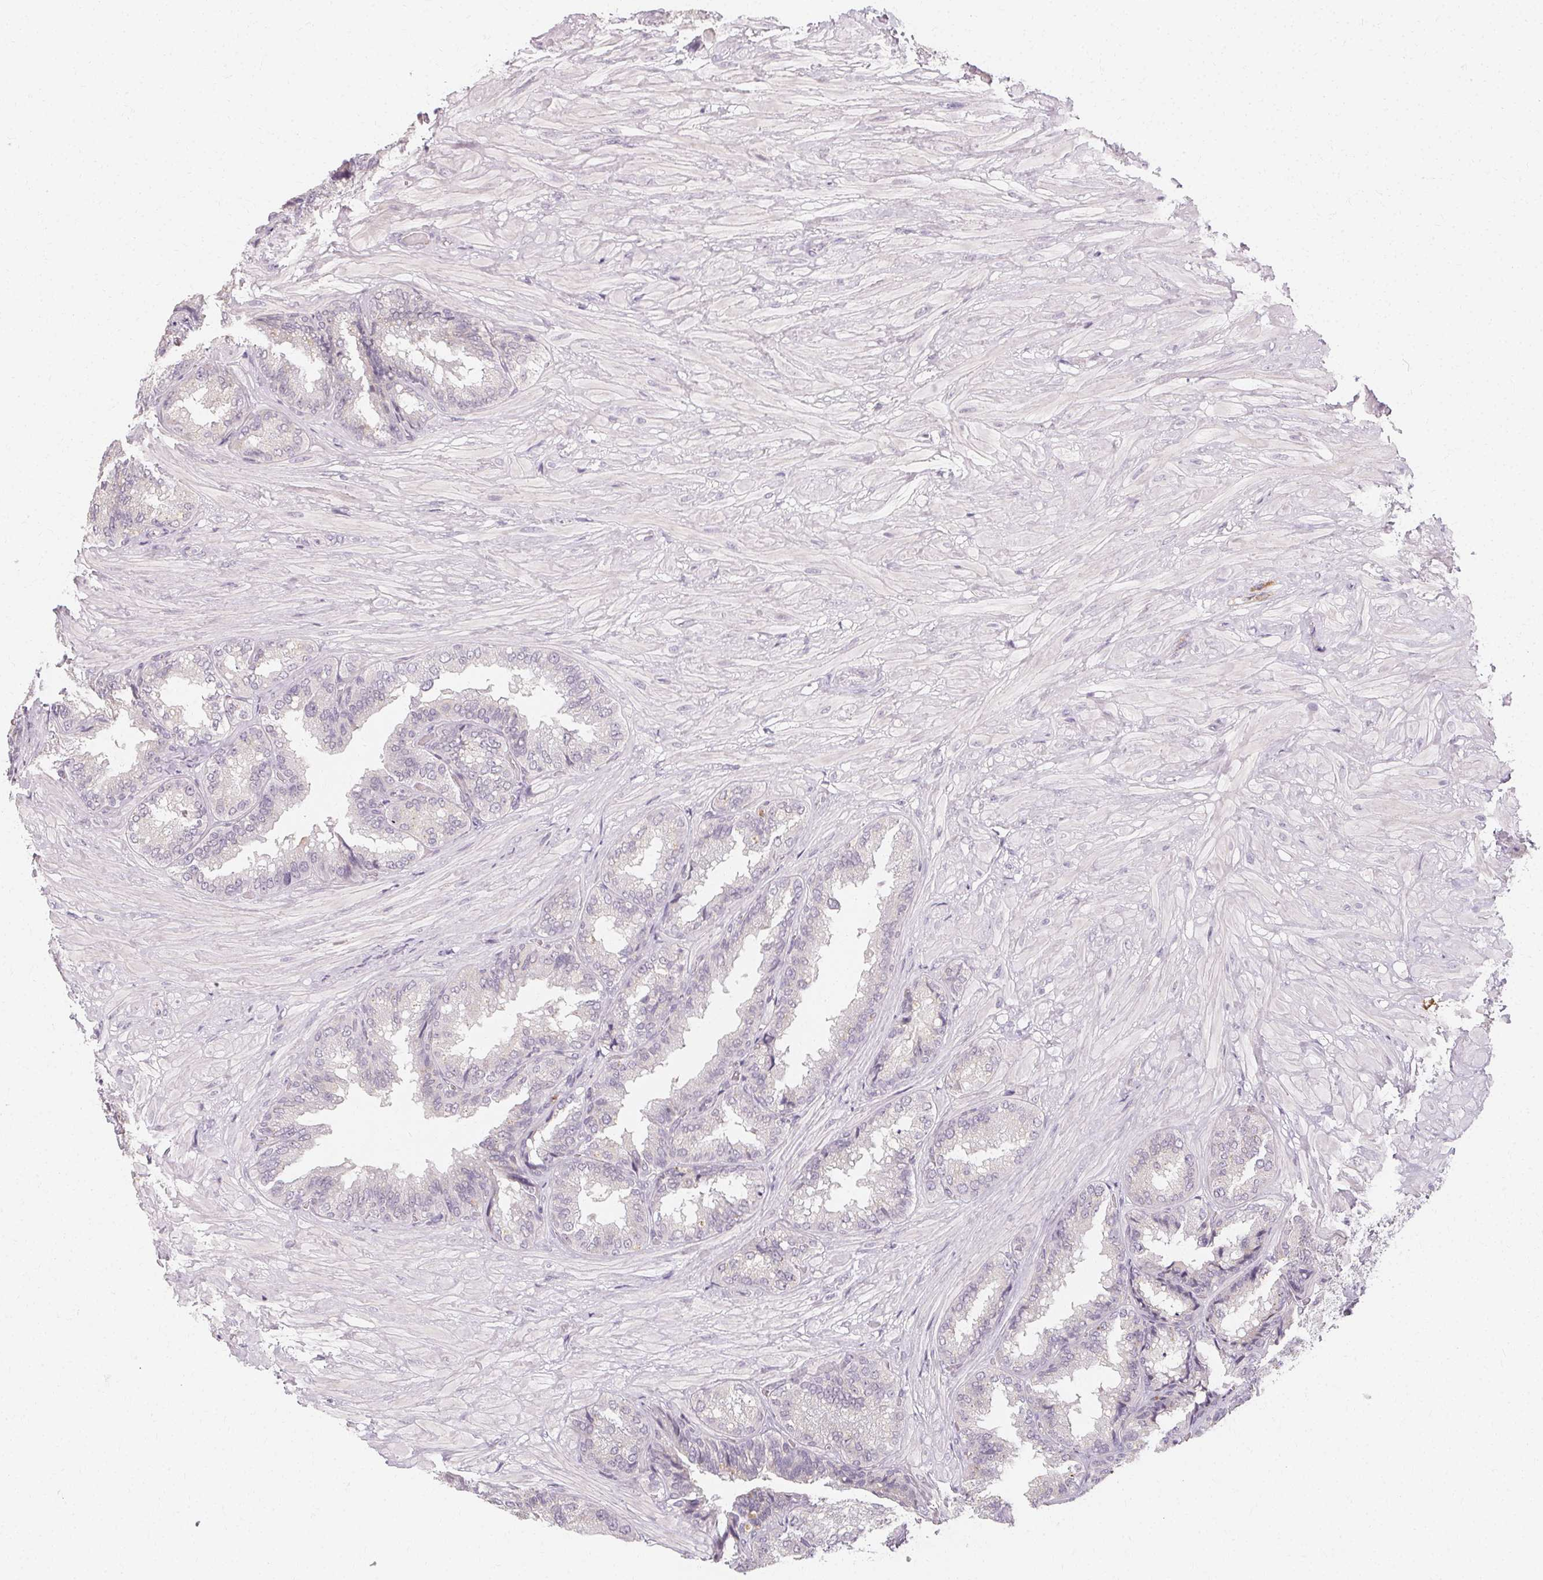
{"staining": {"intensity": "negative", "quantity": "none", "location": "none"}, "tissue": "seminal vesicle", "cell_type": "Glandular cells", "image_type": "normal", "snomed": [{"axis": "morphology", "description": "Normal tissue, NOS"}, {"axis": "topography", "description": "Seminal veicle"}], "caption": "Glandular cells are negative for protein expression in normal human seminal vesicle. (IHC, brightfield microscopy, high magnification).", "gene": "CLCNKA", "patient": {"sex": "male", "age": 68}}